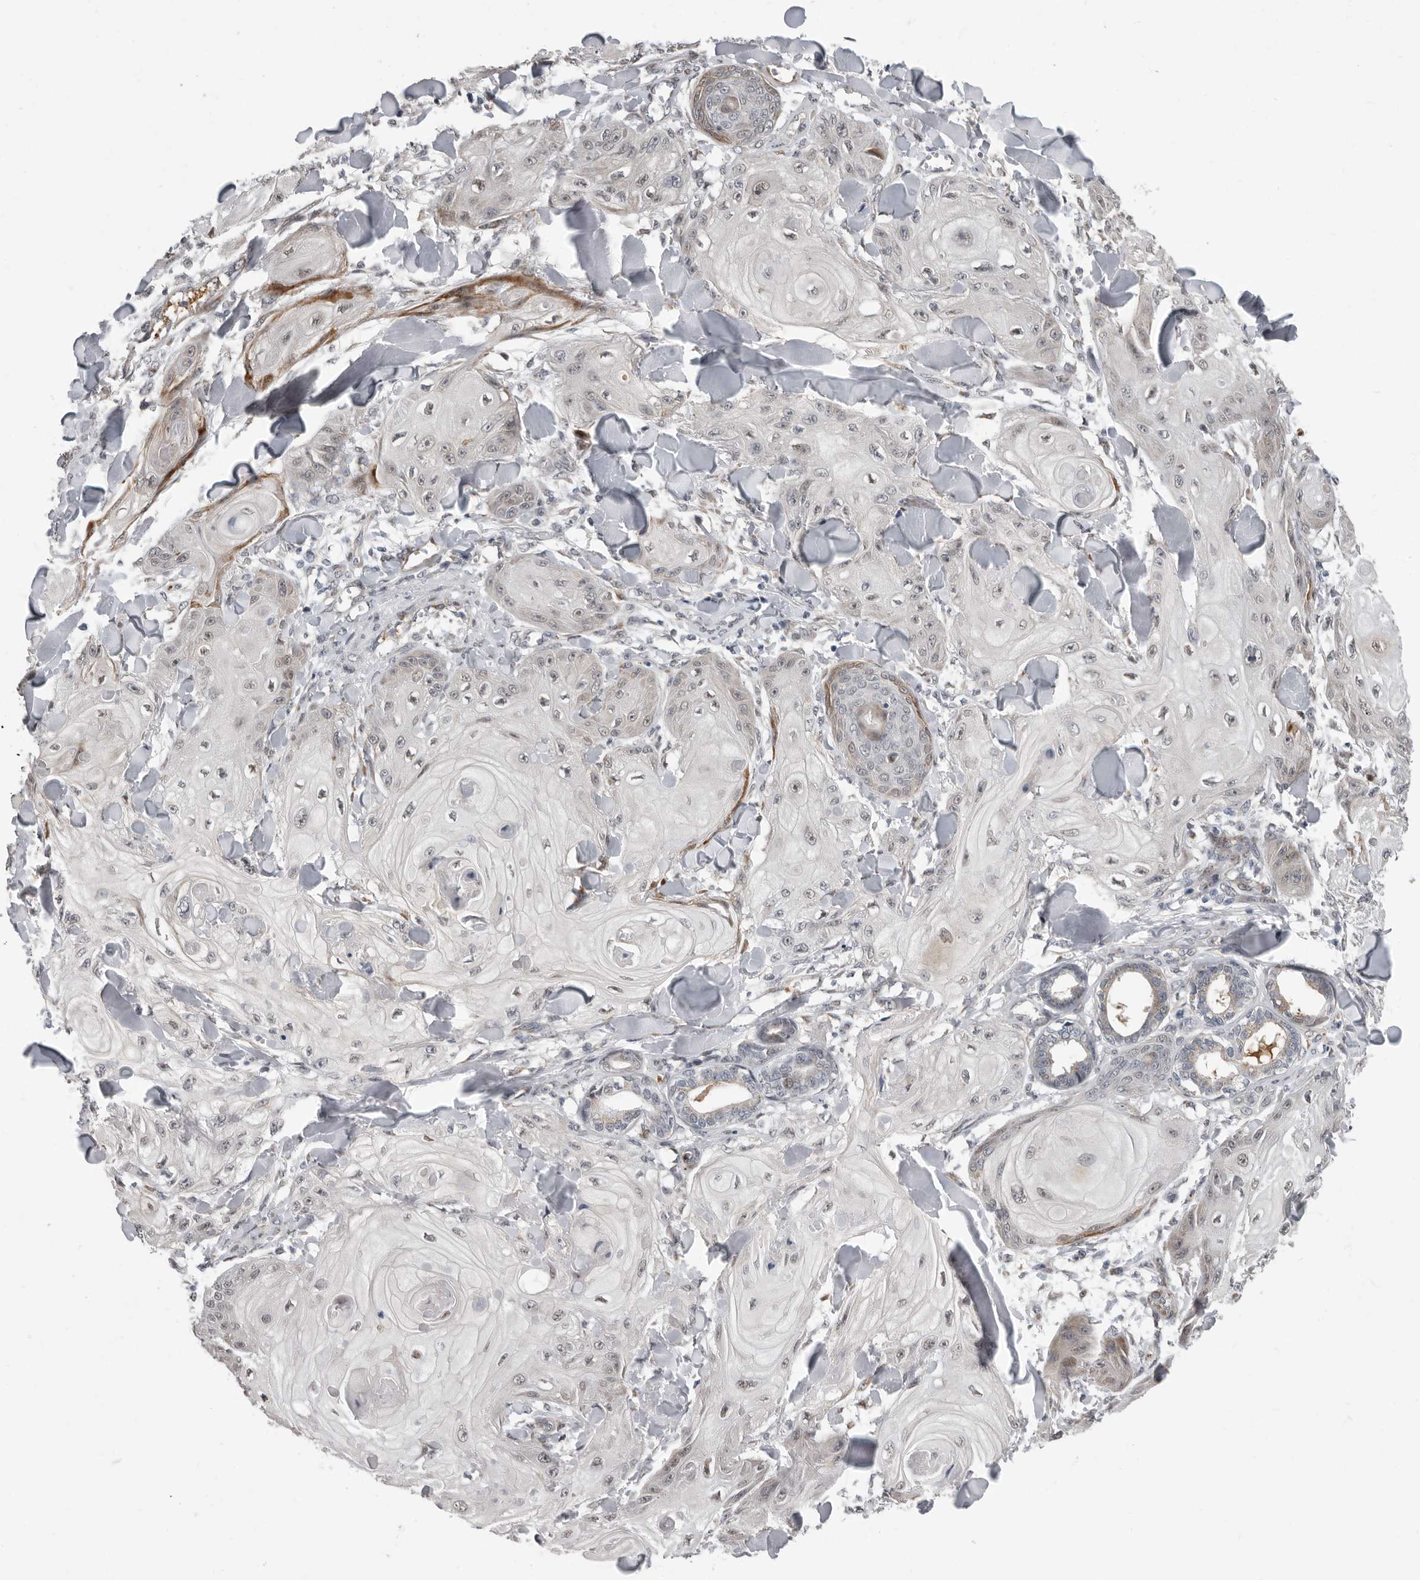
{"staining": {"intensity": "negative", "quantity": "none", "location": "none"}, "tissue": "skin cancer", "cell_type": "Tumor cells", "image_type": "cancer", "snomed": [{"axis": "morphology", "description": "Squamous cell carcinoma, NOS"}, {"axis": "topography", "description": "Skin"}], "caption": "IHC micrograph of neoplastic tissue: human squamous cell carcinoma (skin) stained with DAB reveals no significant protein staining in tumor cells. Nuclei are stained in blue.", "gene": "RALGPS2", "patient": {"sex": "male", "age": 74}}